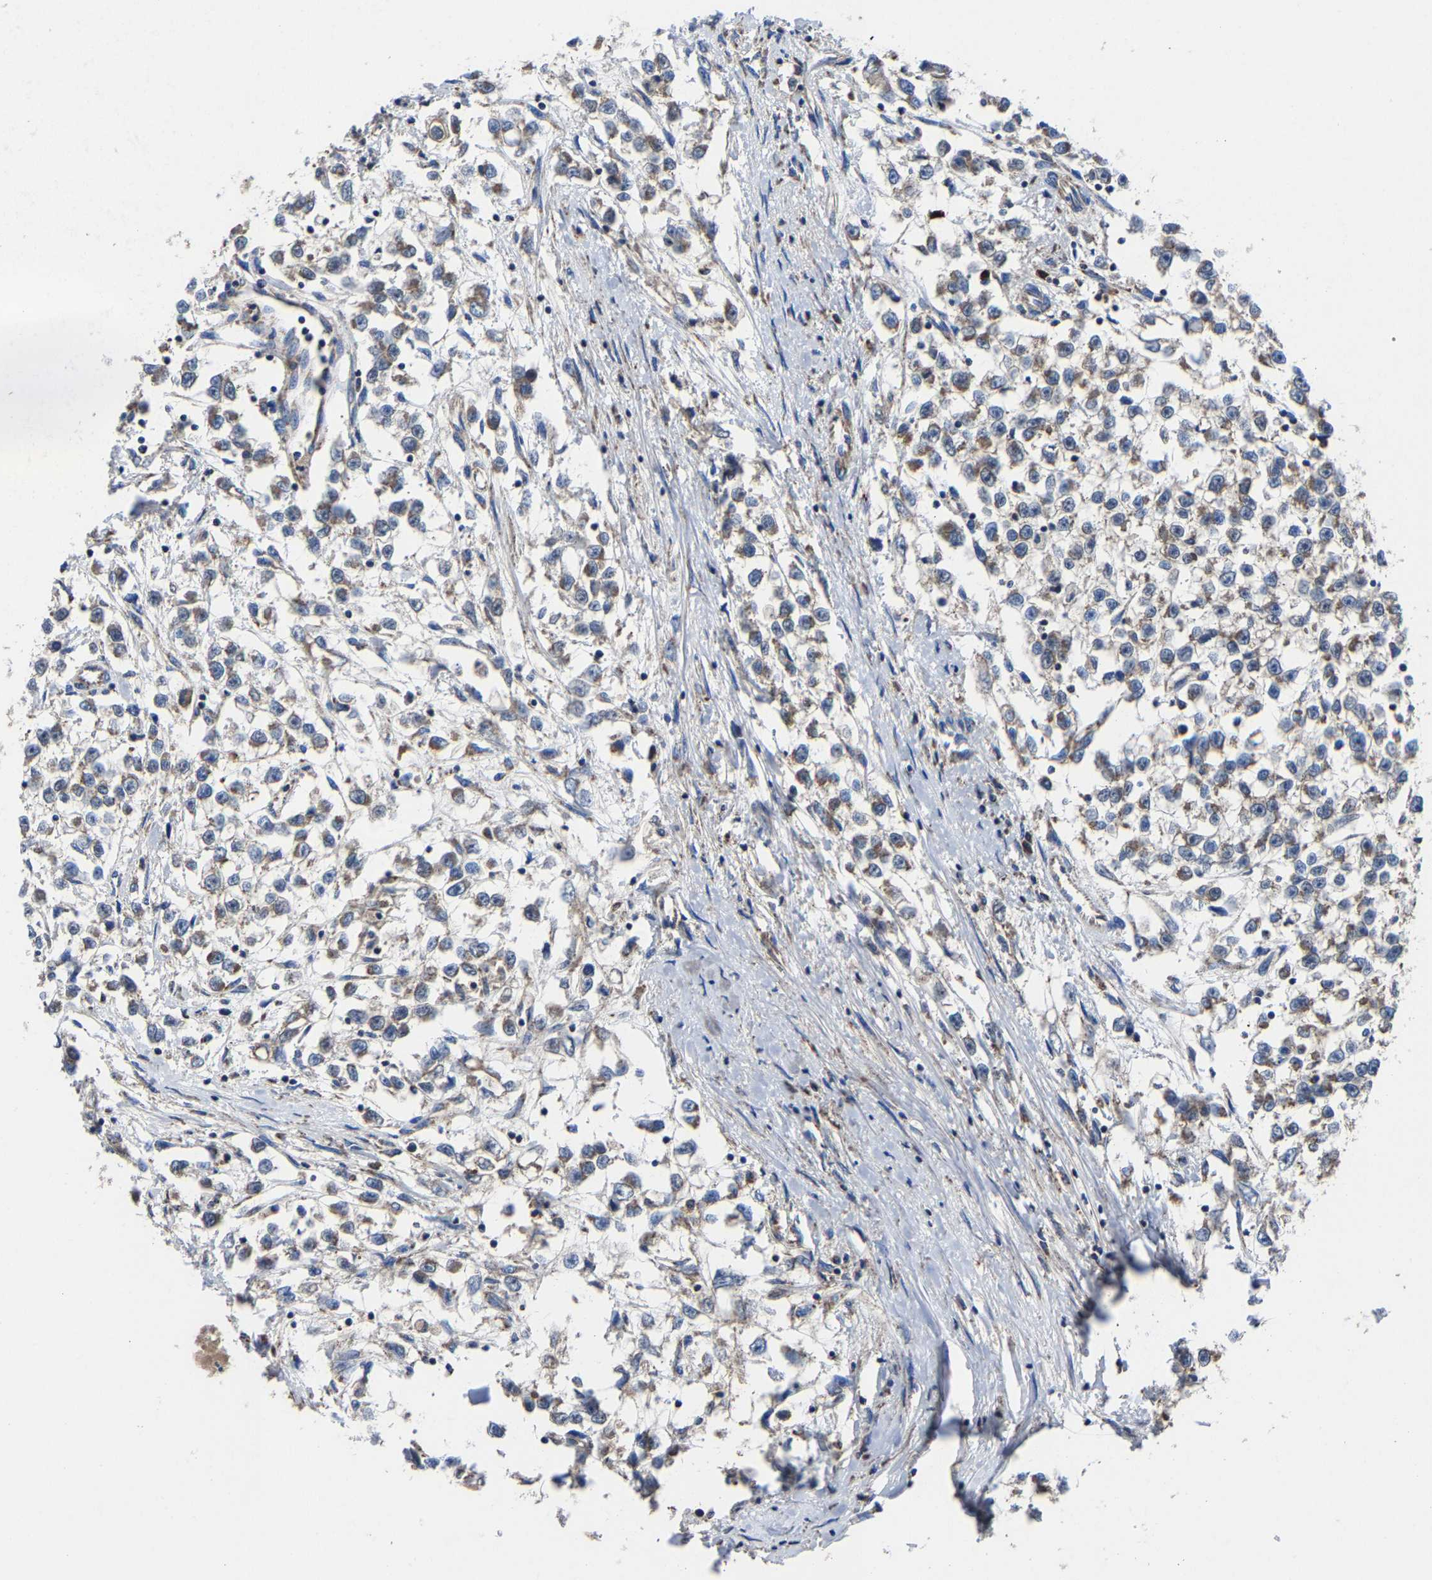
{"staining": {"intensity": "weak", "quantity": "25%-75%", "location": "cytoplasmic/membranous"}, "tissue": "testis cancer", "cell_type": "Tumor cells", "image_type": "cancer", "snomed": [{"axis": "morphology", "description": "Seminoma, NOS"}, {"axis": "morphology", "description": "Carcinoma, Embryonal, NOS"}, {"axis": "topography", "description": "Testis"}], "caption": "Immunohistochemical staining of testis cancer demonstrates weak cytoplasmic/membranous protein staining in approximately 25%-75% of tumor cells.", "gene": "ZCCHC7", "patient": {"sex": "male", "age": 51}}